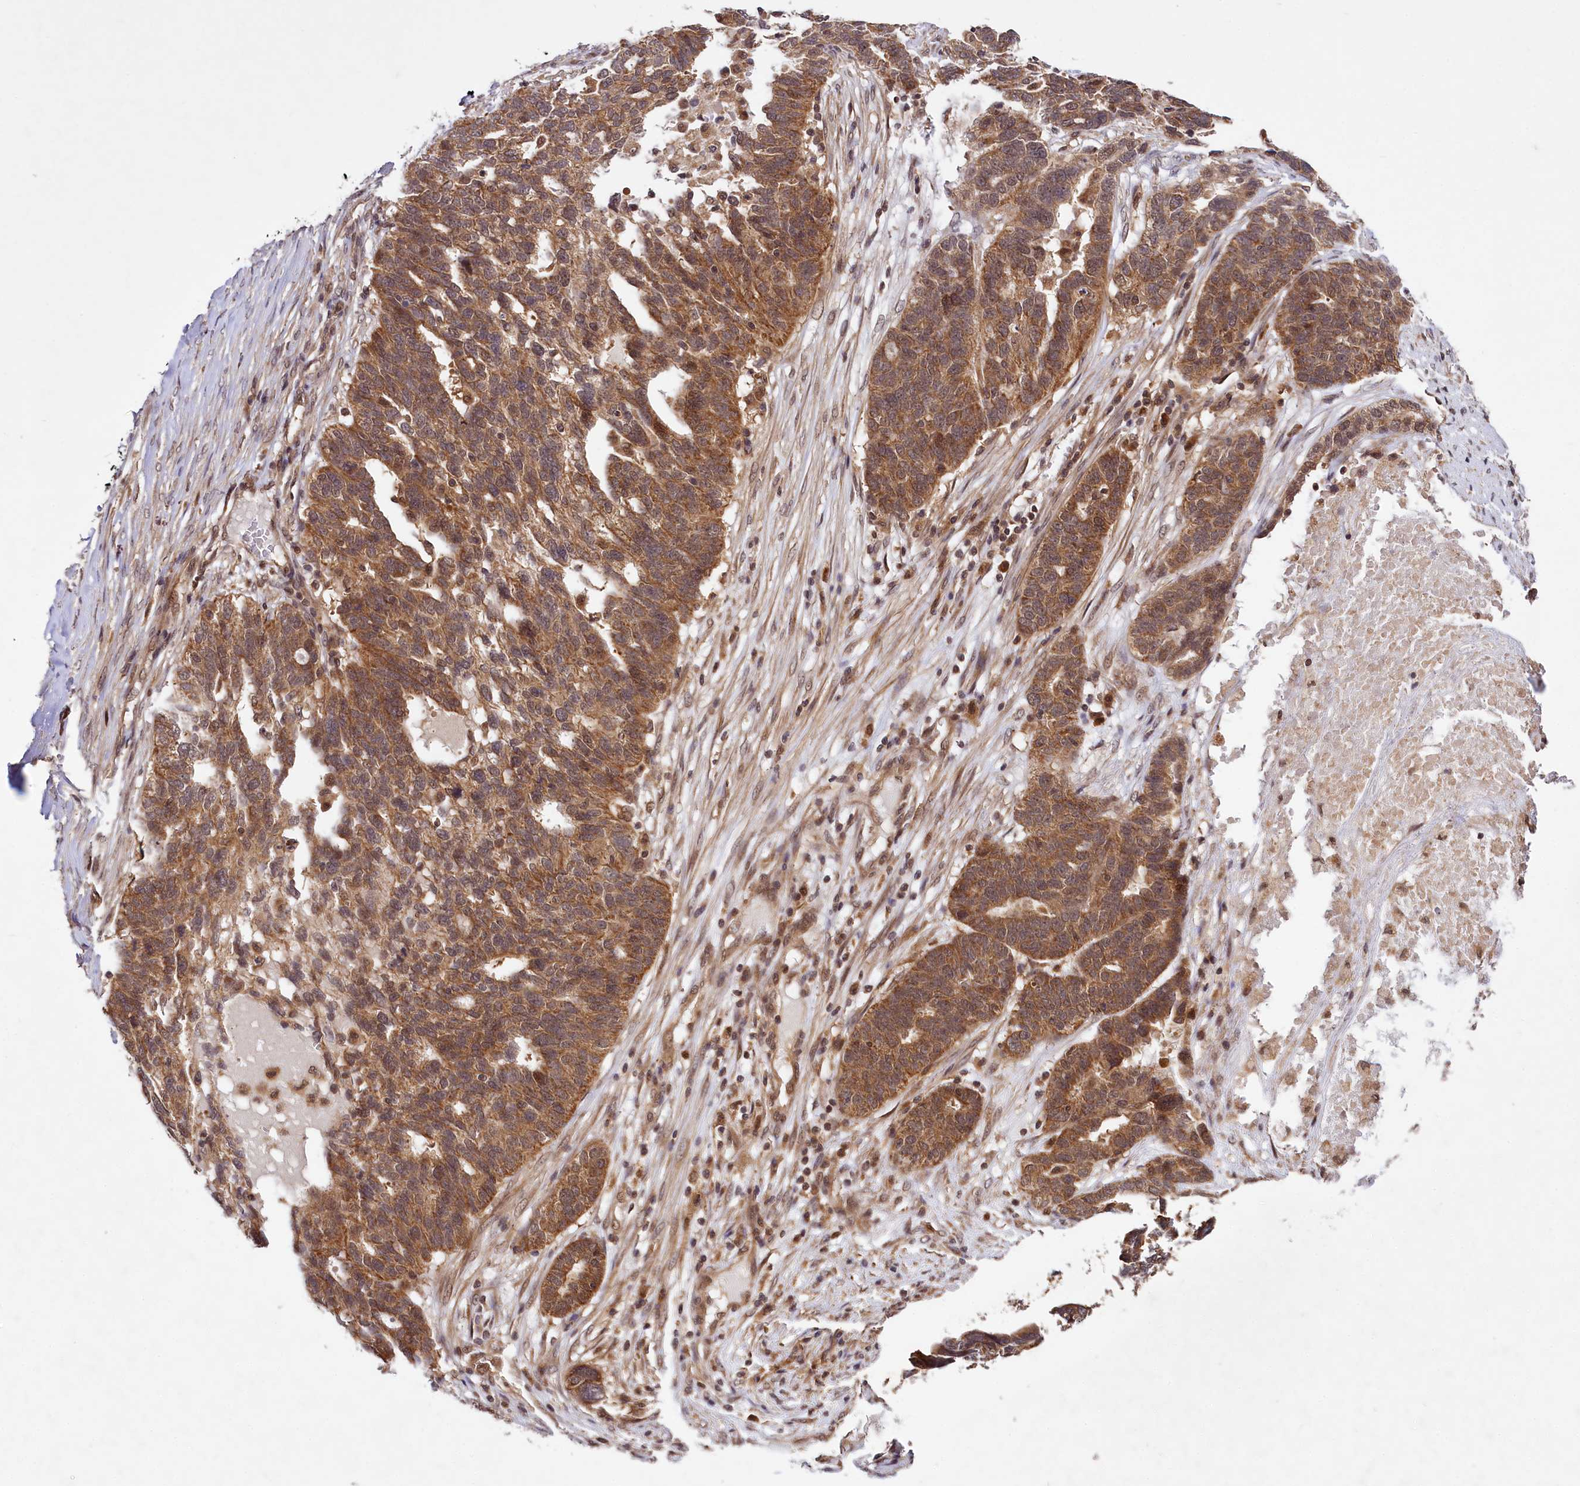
{"staining": {"intensity": "moderate", "quantity": ">75%", "location": "cytoplasmic/membranous"}, "tissue": "ovarian cancer", "cell_type": "Tumor cells", "image_type": "cancer", "snomed": [{"axis": "morphology", "description": "Cystadenocarcinoma, serous, NOS"}, {"axis": "topography", "description": "Ovary"}], "caption": "Ovarian cancer (serous cystadenocarcinoma) stained with DAB IHC reveals medium levels of moderate cytoplasmic/membranous positivity in approximately >75% of tumor cells.", "gene": "UBE3A", "patient": {"sex": "female", "age": 59}}